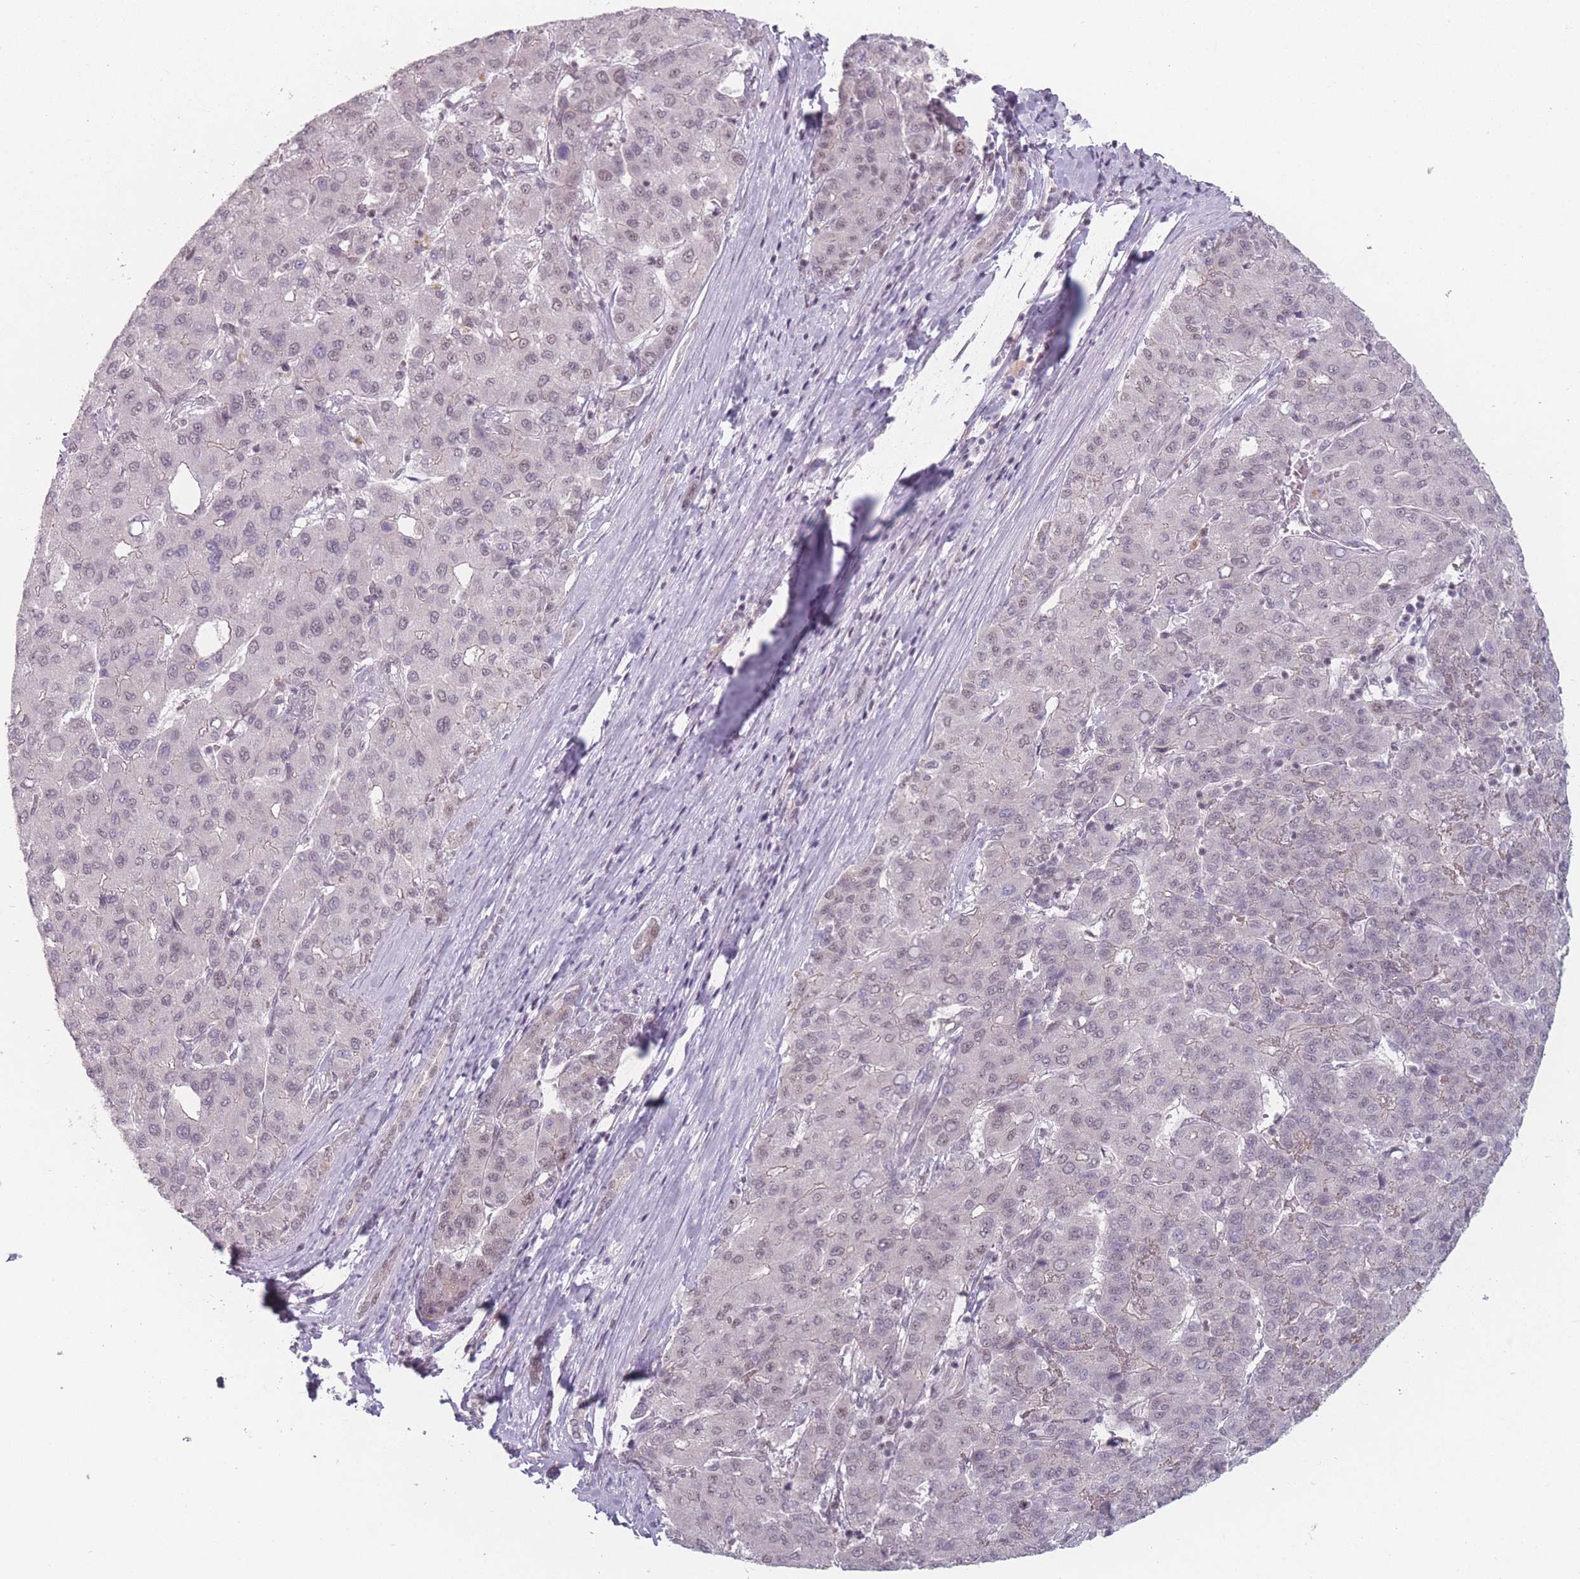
{"staining": {"intensity": "negative", "quantity": "none", "location": "none"}, "tissue": "liver cancer", "cell_type": "Tumor cells", "image_type": "cancer", "snomed": [{"axis": "morphology", "description": "Carcinoma, Hepatocellular, NOS"}, {"axis": "topography", "description": "Liver"}], "caption": "IHC photomicrograph of human liver hepatocellular carcinoma stained for a protein (brown), which exhibits no staining in tumor cells. (DAB (3,3'-diaminobenzidine) immunohistochemistry with hematoxylin counter stain).", "gene": "ZC3H14", "patient": {"sex": "male", "age": 65}}